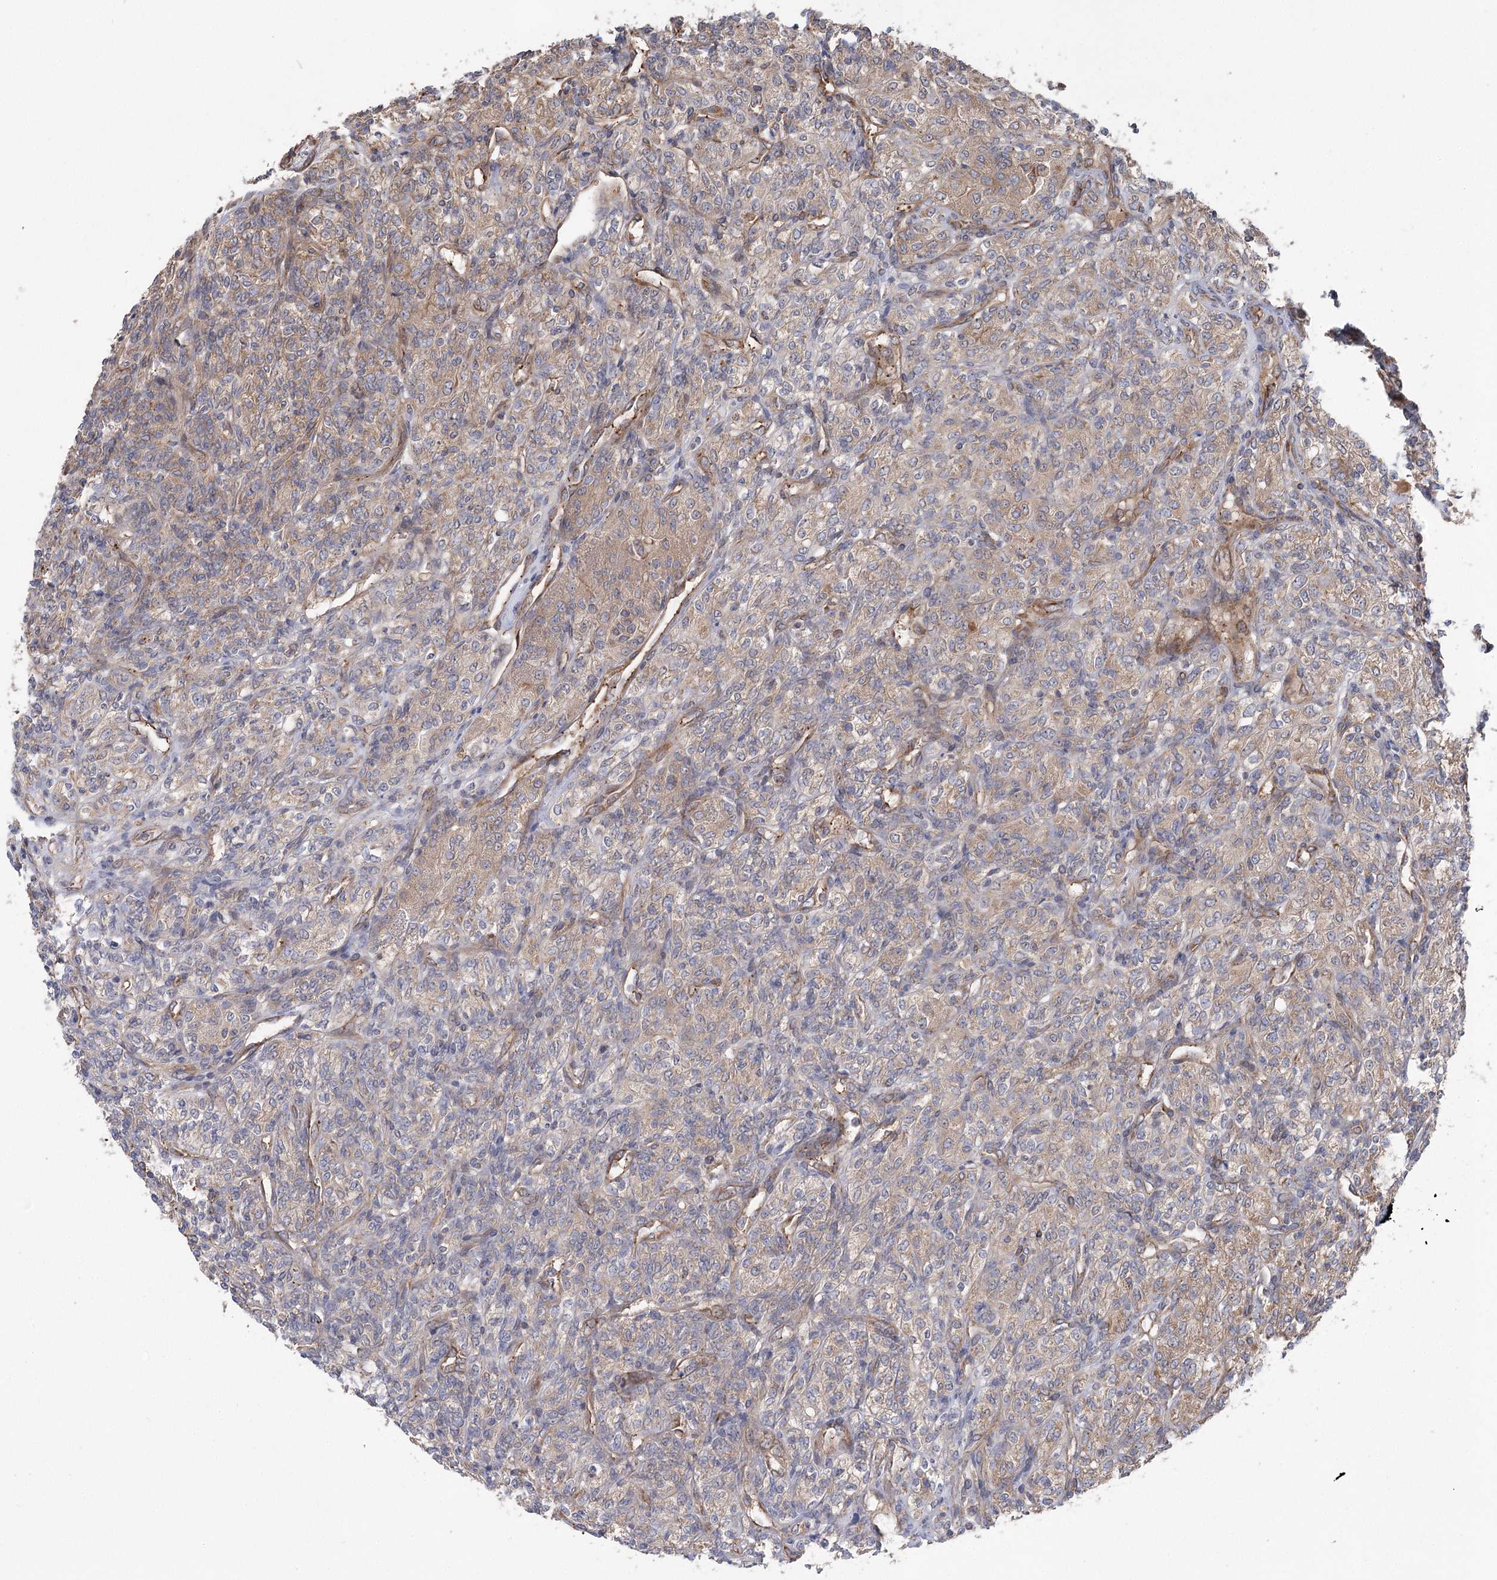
{"staining": {"intensity": "weak", "quantity": "25%-75%", "location": "cytoplasmic/membranous"}, "tissue": "renal cancer", "cell_type": "Tumor cells", "image_type": "cancer", "snomed": [{"axis": "morphology", "description": "Adenocarcinoma, NOS"}, {"axis": "topography", "description": "Kidney"}], "caption": "This micrograph shows IHC staining of renal cancer, with low weak cytoplasmic/membranous positivity in approximately 25%-75% of tumor cells.", "gene": "RWDD4", "patient": {"sex": "male", "age": 77}}